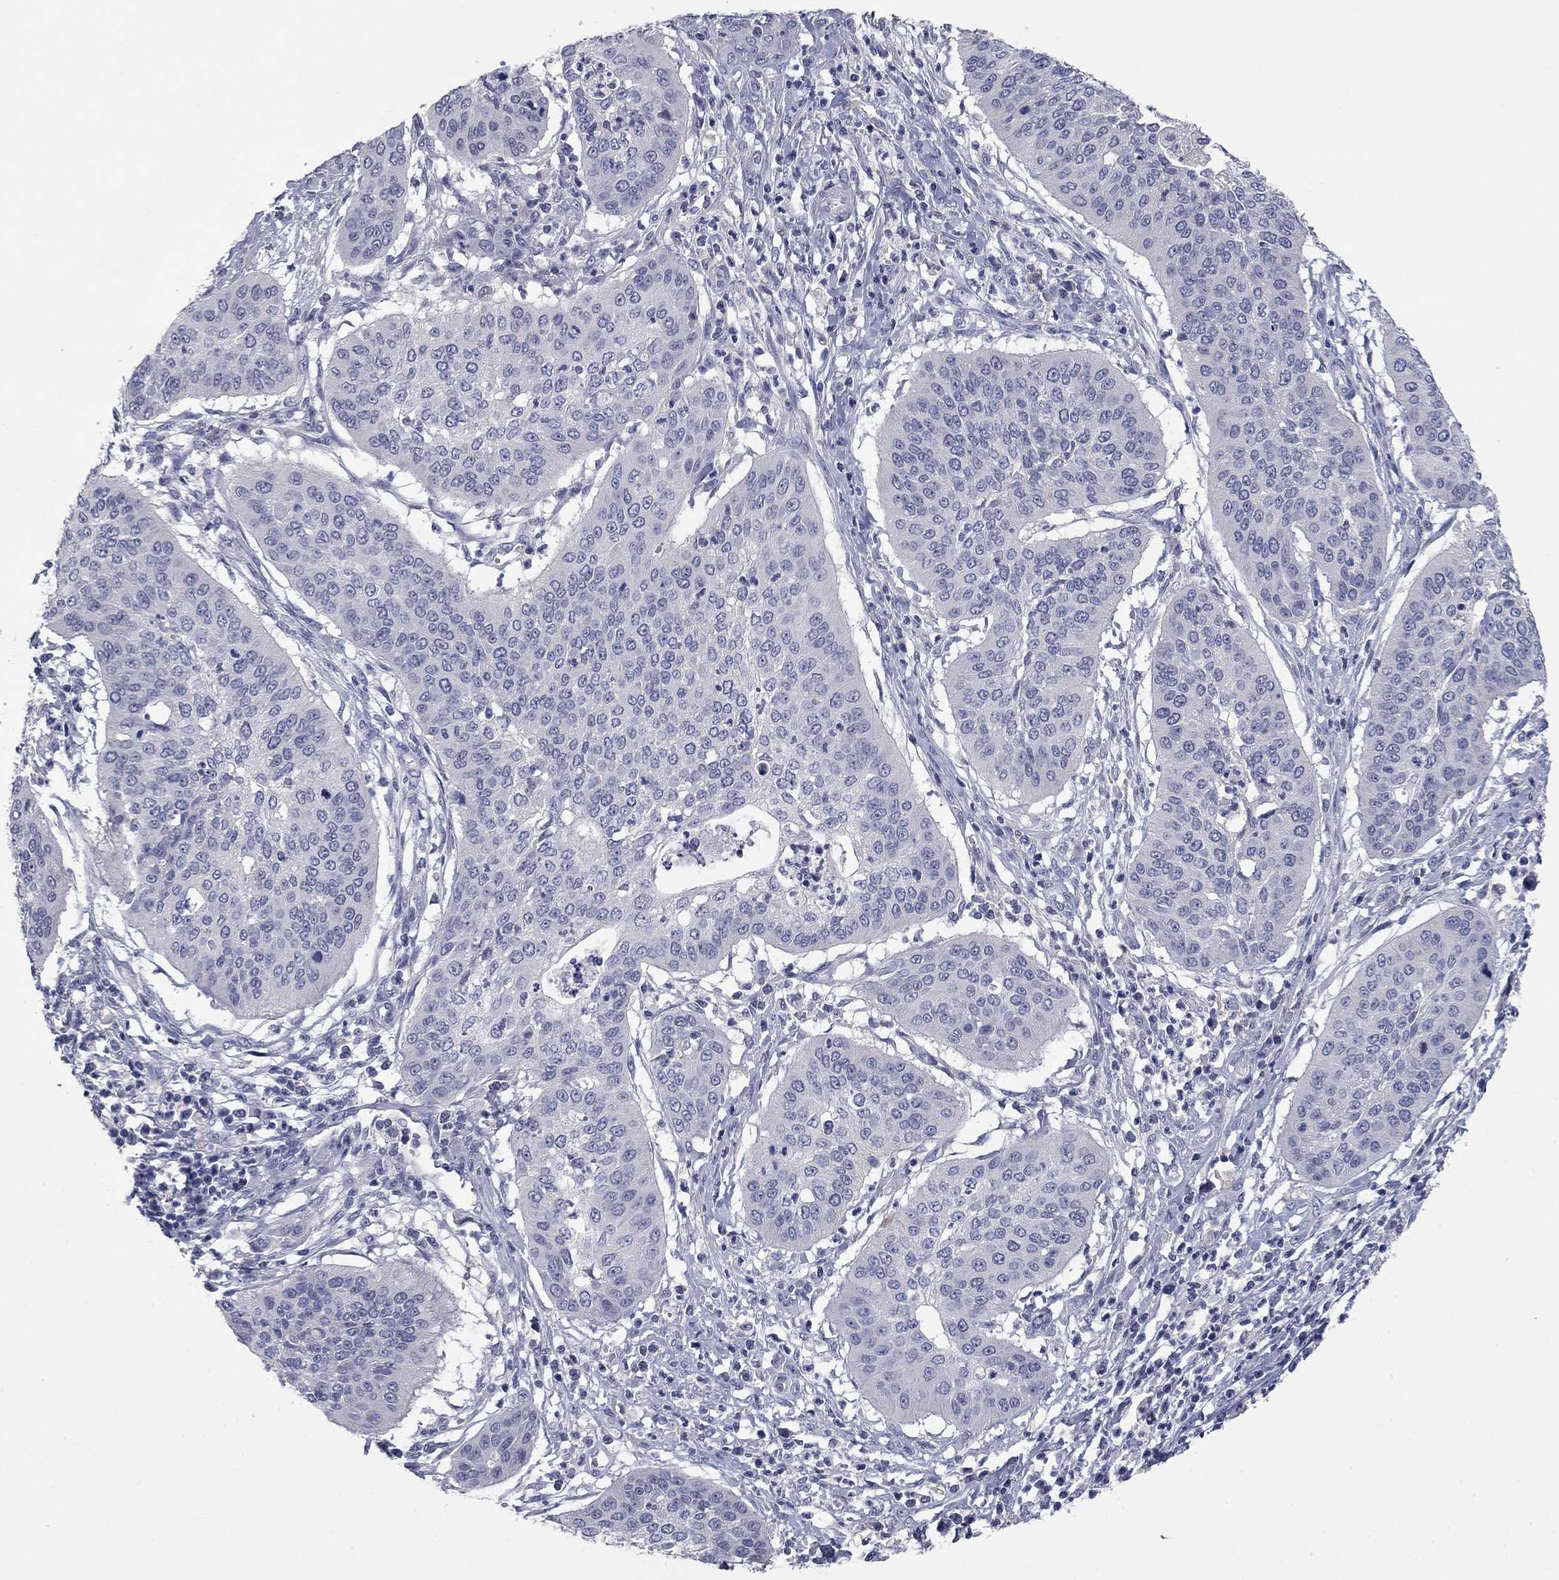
{"staining": {"intensity": "negative", "quantity": "none", "location": "none"}, "tissue": "cervical cancer", "cell_type": "Tumor cells", "image_type": "cancer", "snomed": [{"axis": "morphology", "description": "Normal tissue, NOS"}, {"axis": "morphology", "description": "Squamous cell carcinoma, NOS"}, {"axis": "topography", "description": "Cervix"}], "caption": "Immunohistochemical staining of human cervical cancer shows no significant positivity in tumor cells. (Immunohistochemistry (ihc), brightfield microscopy, high magnification).", "gene": "CNTNAP4", "patient": {"sex": "female", "age": 39}}